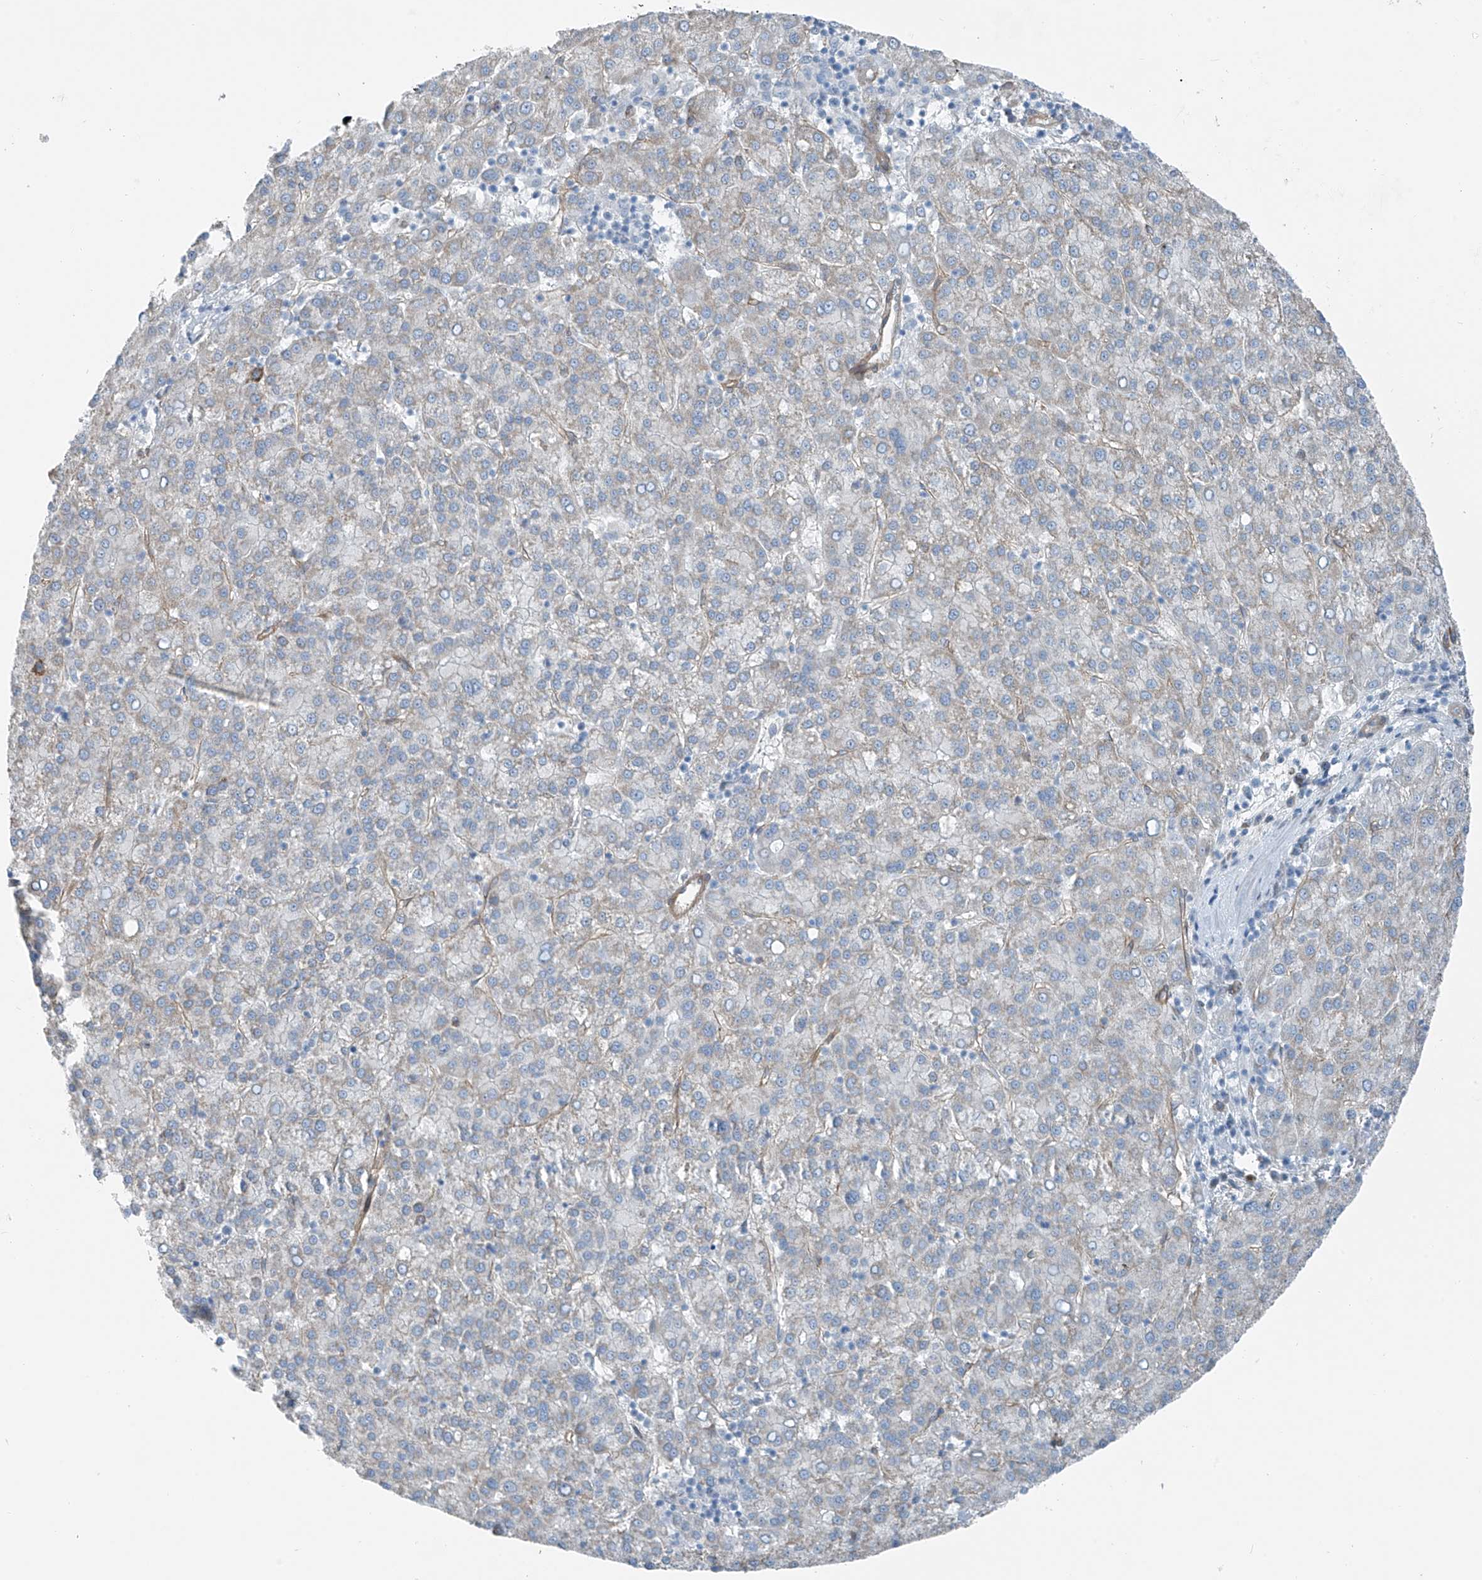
{"staining": {"intensity": "weak", "quantity": "<25%", "location": "cytoplasmic/membranous"}, "tissue": "liver cancer", "cell_type": "Tumor cells", "image_type": "cancer", "snomed": [{"axis": "morphology", "description": "Carcinoma, Hepatocellular, NOS"}, {"axis": "topography", "description": "Liver"}], "caption": "Tumor cells are negative for brown protein staining in liver cancer.", "gene": "TNS2", "patient": {"sex": "female", "age": 58}}